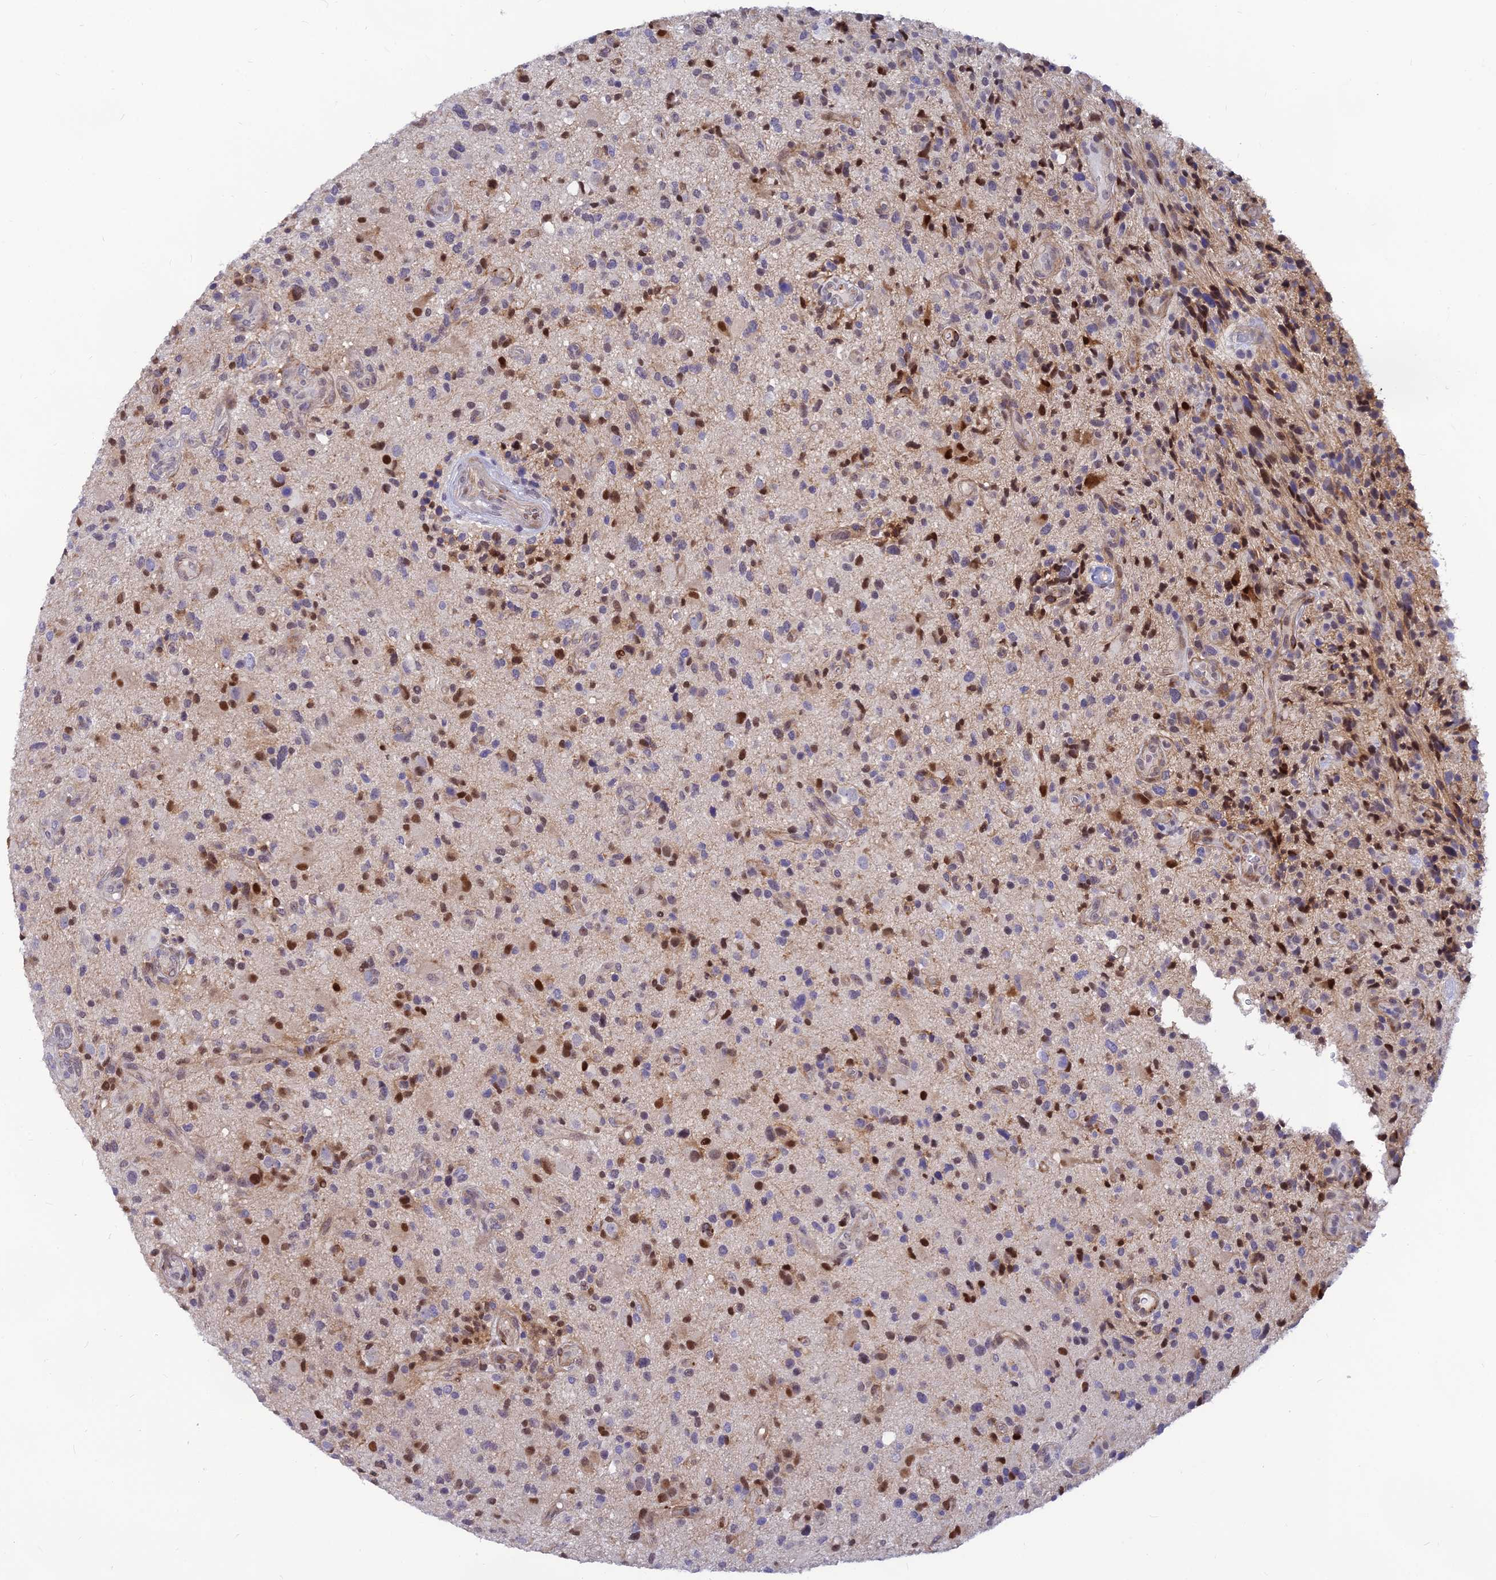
{"staining": {"intensity": "moderate", "quantity": "<25%", "location": "nuclear"}, "tissue": "glioma", "cell_type": "Tumor cells", "image_type": "cancer", "snomed": [{"axis": "morphology", "description": "Glioma, malignant, High grade"}, {"axis": "topography", "description": "Brain"}], "caption": "Protein expression analysis of human glioma reveals moderate nuclear staining in about <25% of tumor cells.", "gene": "CLK4", "patient": {"sex": "male", "age": 47}}